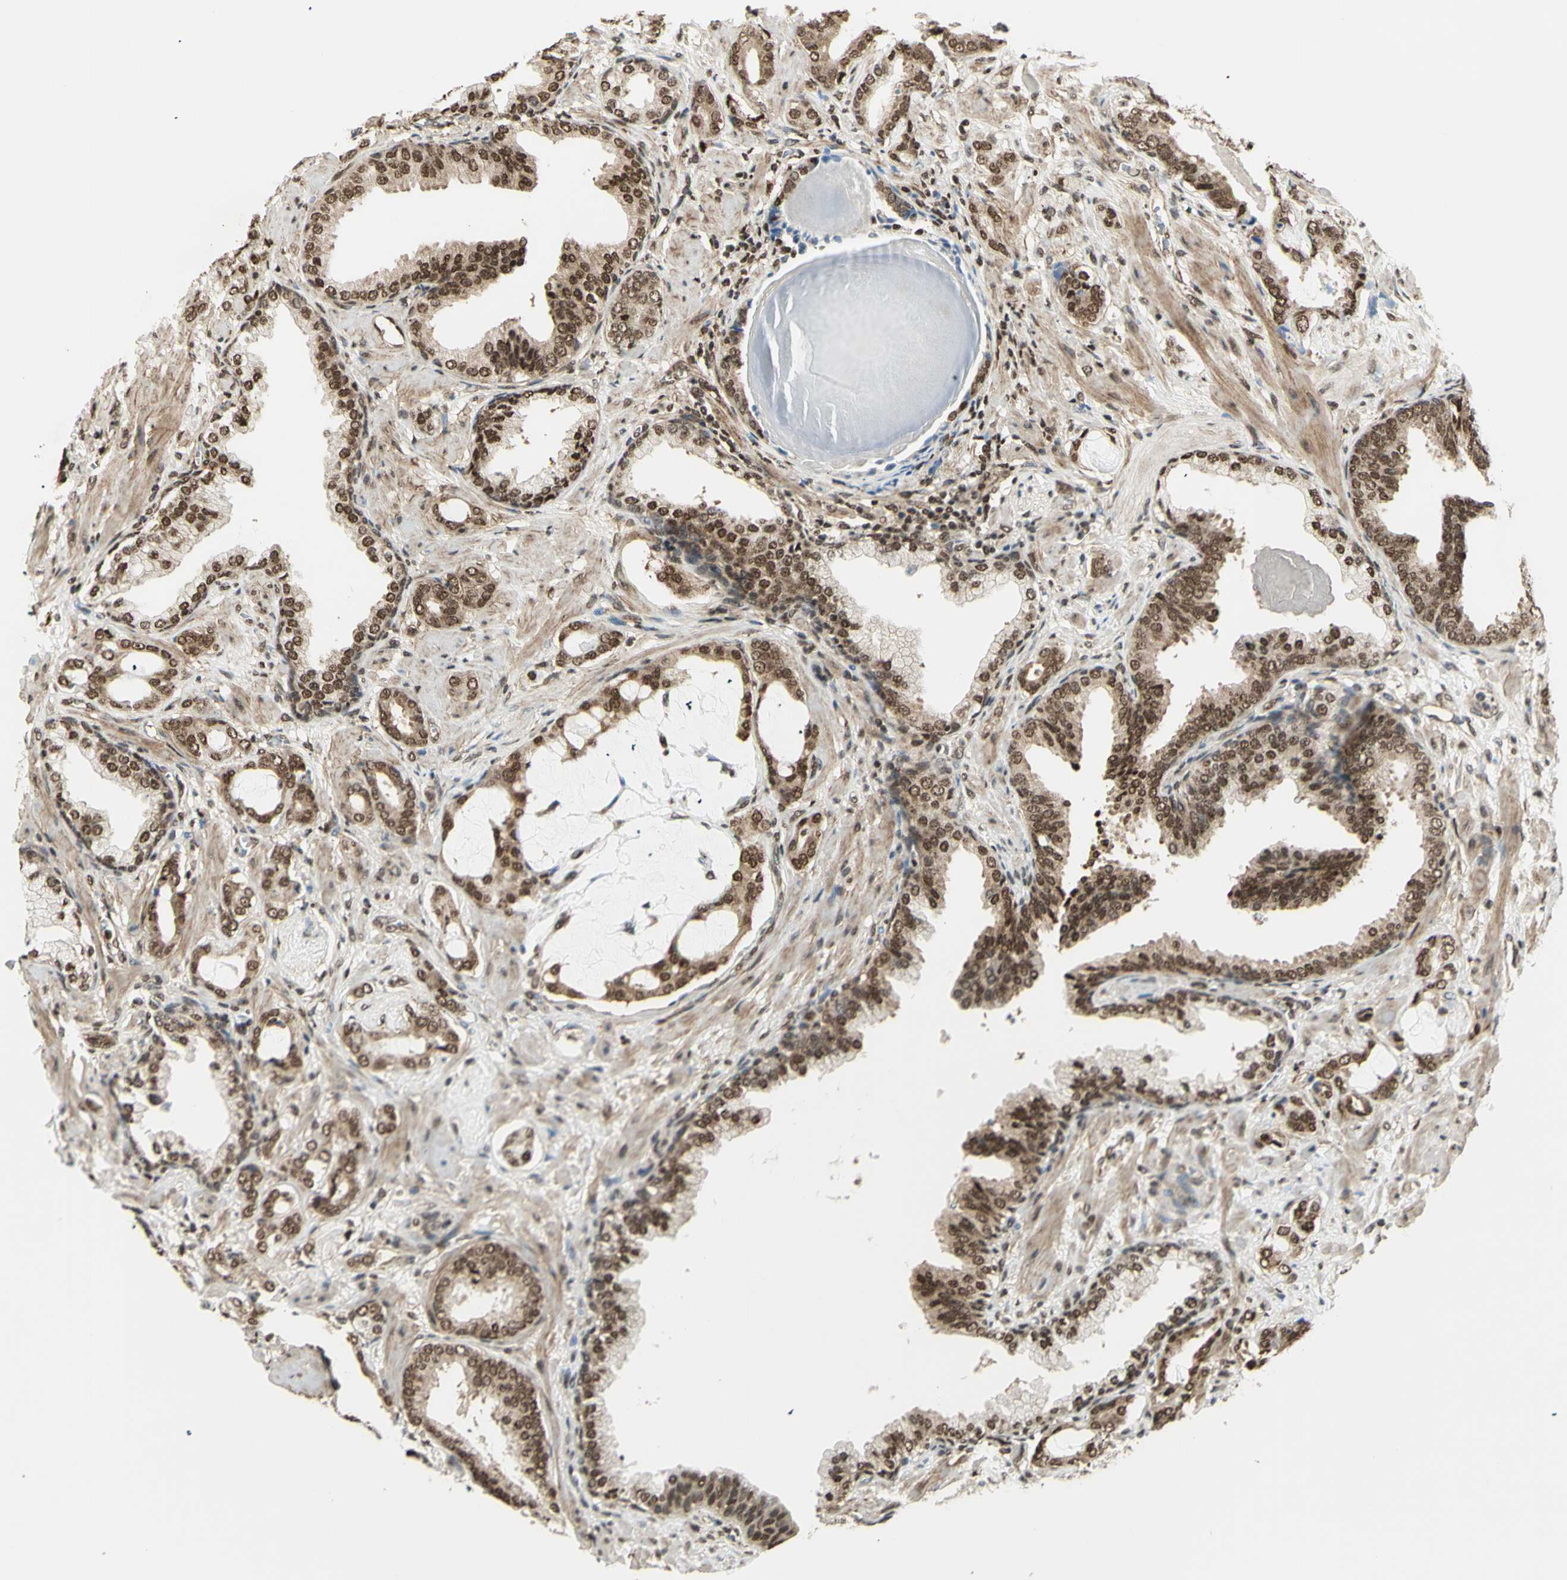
{"staining": {"intensity": "moderate", "quantity": ">75%", "location": "nuclear"}, "tissue": "prostate cancer", "cell_type": "Tumor cells", "image_type": "cancer", "snomed": [{"axis": "morphology", "description": "Adenocarcinoma, Low grade"}, {"axis": "topography", "description": "Prostate"}], "caption": "This is a histology image of immunohistochemistry (IHC) staining of adenocarcinoma (low-grade) (prostate), which shows moderate expression in the nuclear of tumor cells.", "gene": "ZMYM6", "patient": {"sex": "male", "age": 53}}